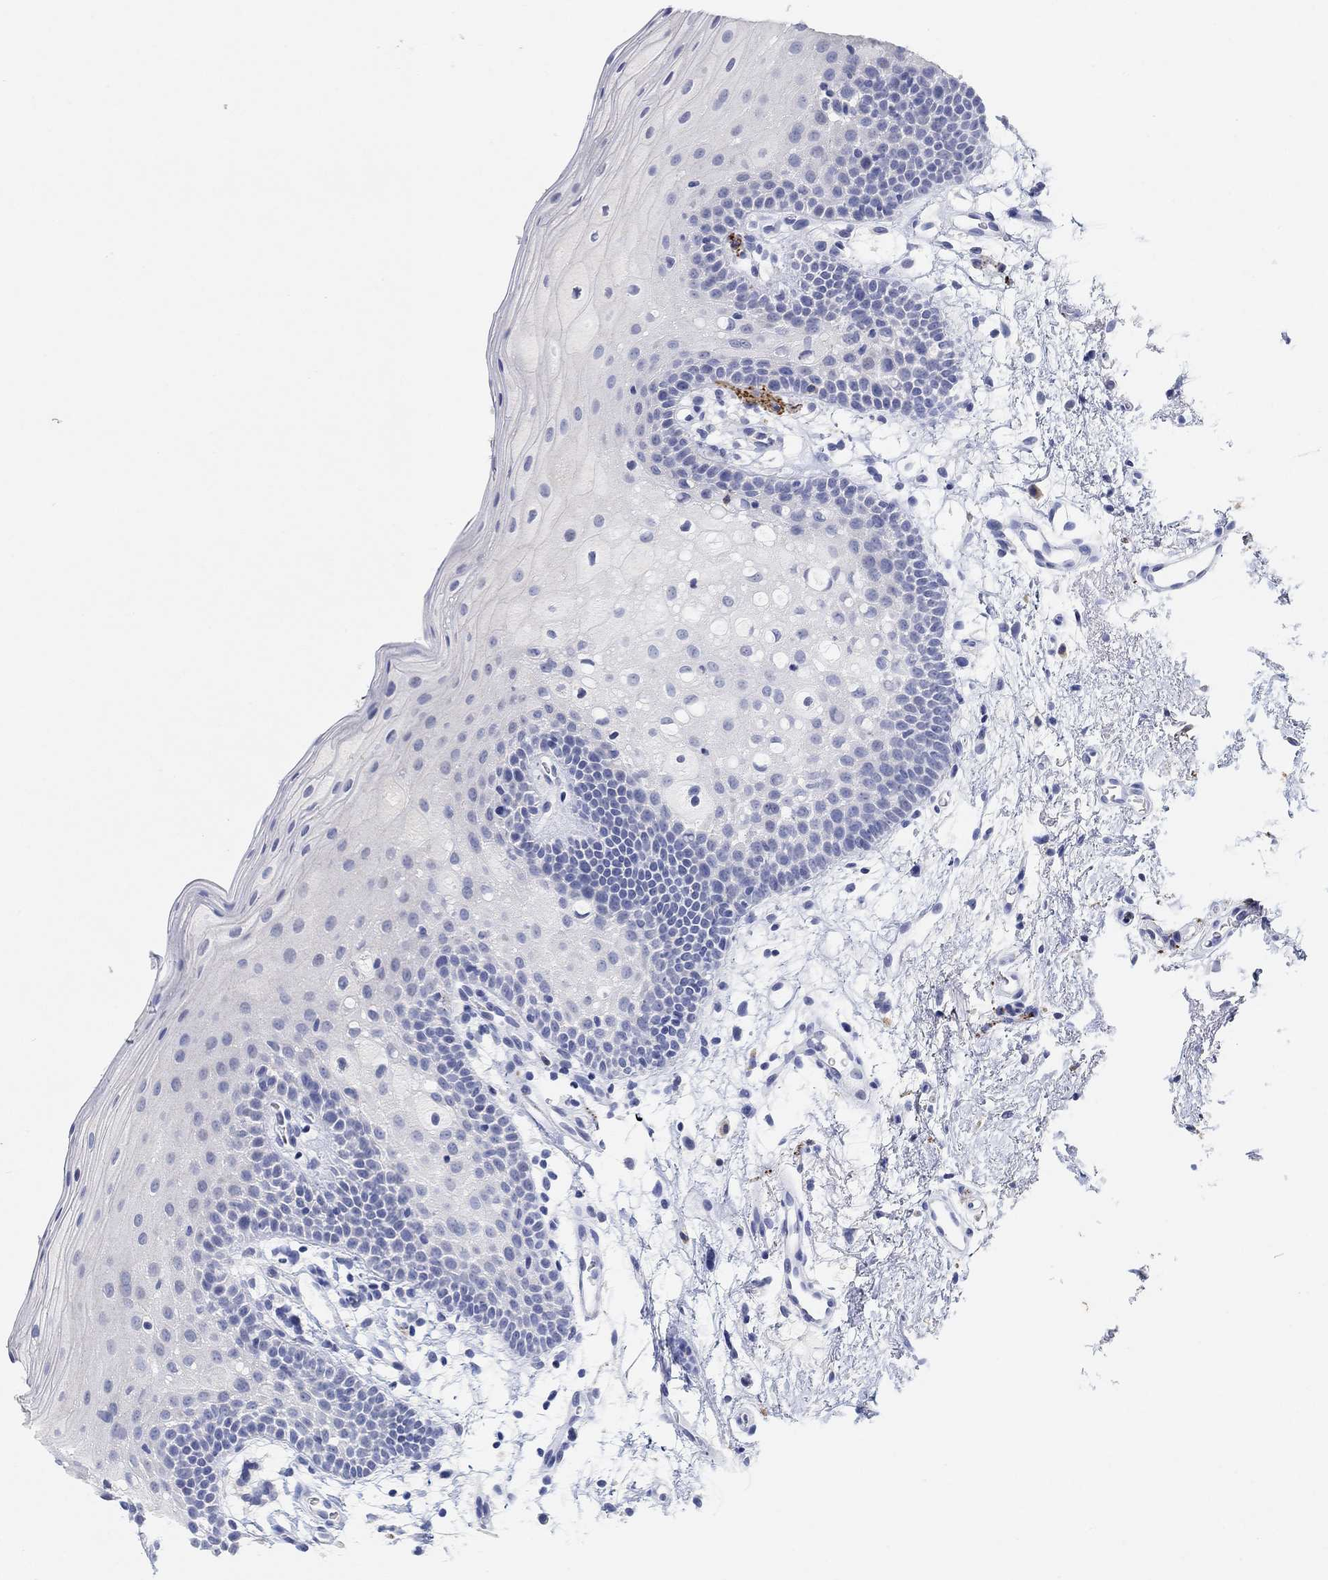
{"staining": {"intensity": "negative", "quantity": "none", "location": "none"}, "tissue": "oral mucosa", "cell_type": "Squamous epithelial cells", "image_type": "normal", "snomed": [{"axis": "morphology", "description": "Normal tissue, NOS"}, {"axis": "topography", "description": "Oral tissue"}, {"axis": "topography", "description": "Tounge, NOS"}], "caption": "Squamous epithelial cells show no significant positivity in normal oral mucosa. Brightfield microscopy of immunohistochemistry stained with DAB (3,3'-diaminobenzidine) (brown) and hematoxylin (blue), captured at high magnification.", "gene": "VAT1L", "patient": {"sex": "female", "age": 83}}